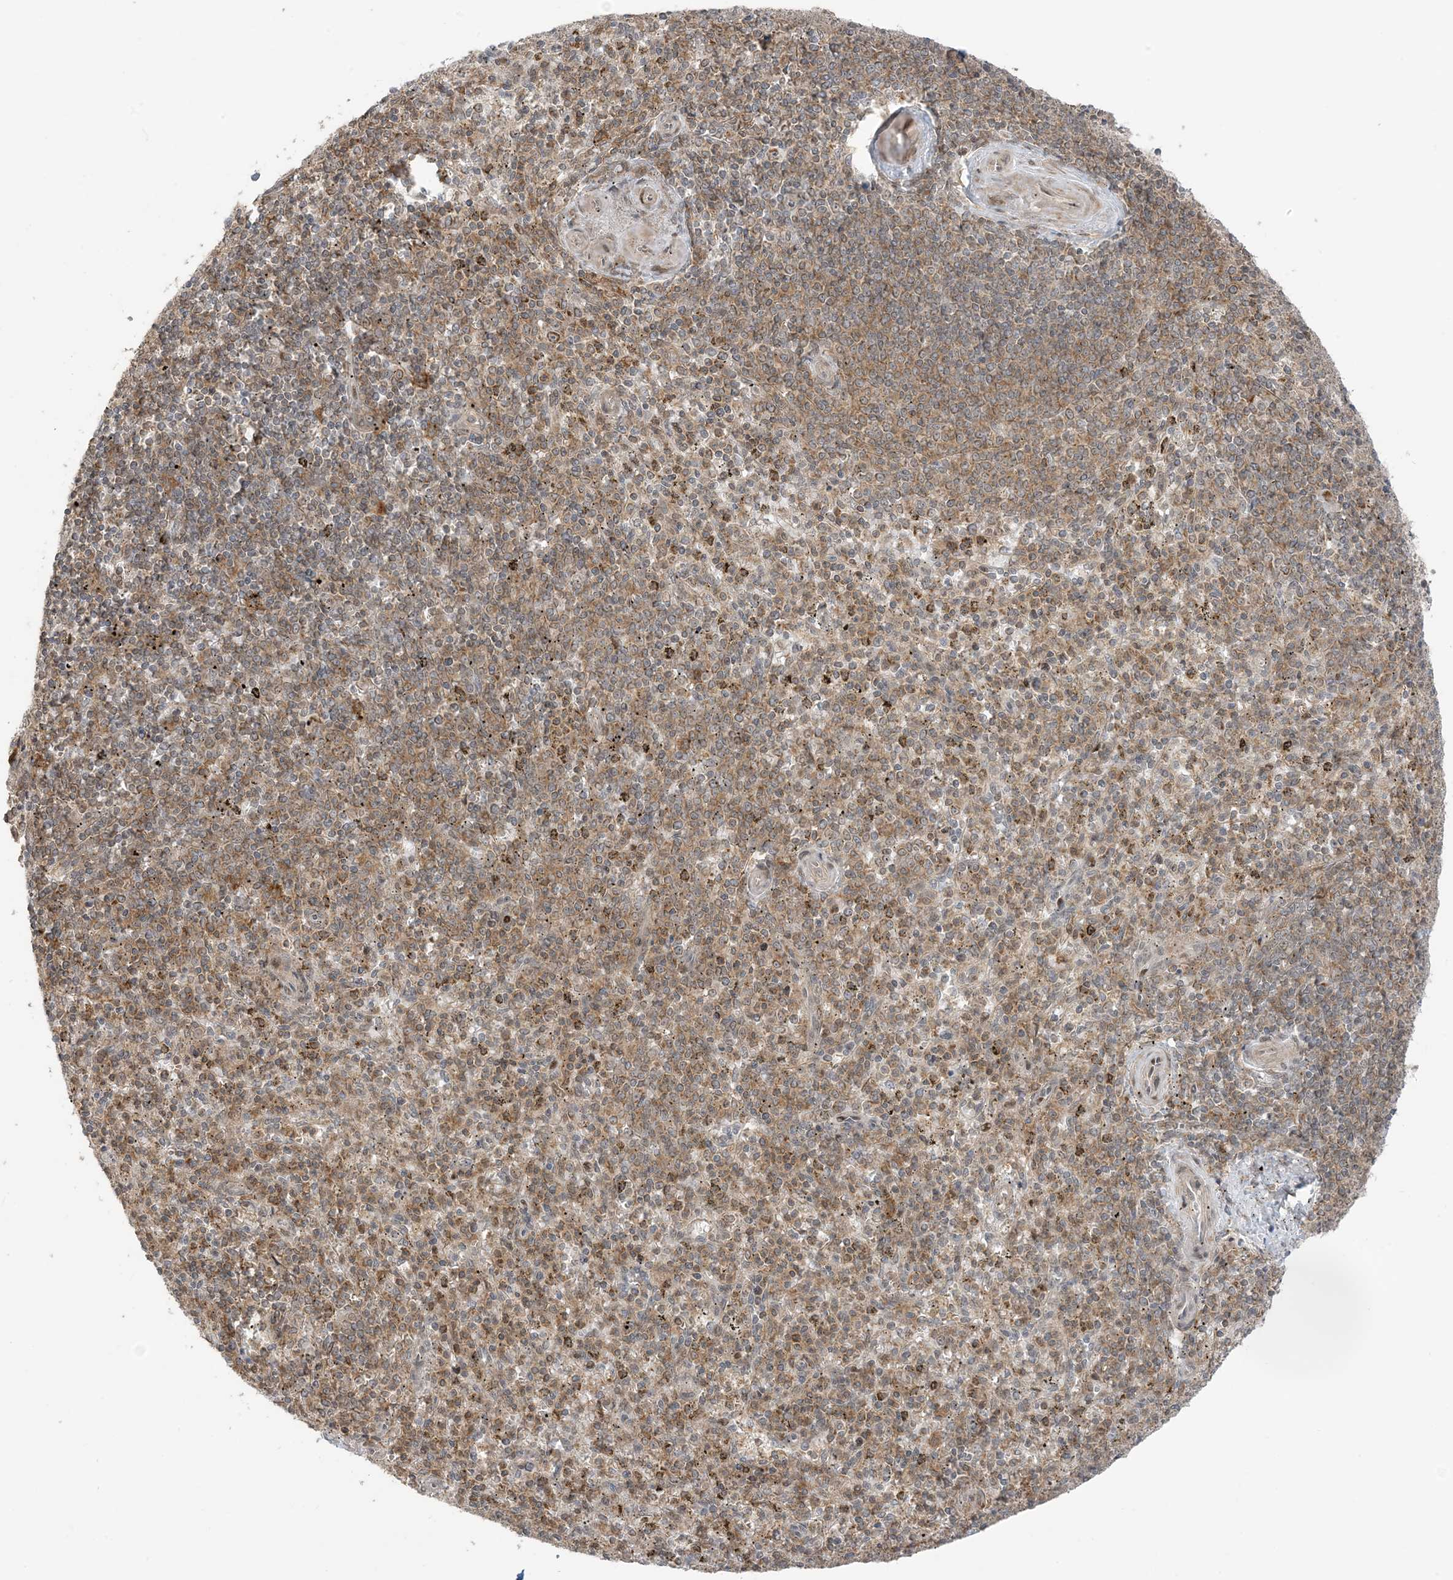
{"staining": {"intensity": "moderate", "quantity": "25%-75%", "location": "cytoplasmic/membranous"}, "tissue": "spleen", "cell_type": "Cells in red pulp", "image_type": "normal", "snomed": [{"axis": "morphology", "description": "Normal tissue, NOS"}, {"axis": "topography", "description": "Spleen"}], "caption": "Protein expression analysis of unremarkable human spleen reveals moderate cytoplasmic/membranous positivity in about 25%-75% of cells in red pulp.", "gene": "PHLDB2", "patient": {"sex": "male", "age": 72}}